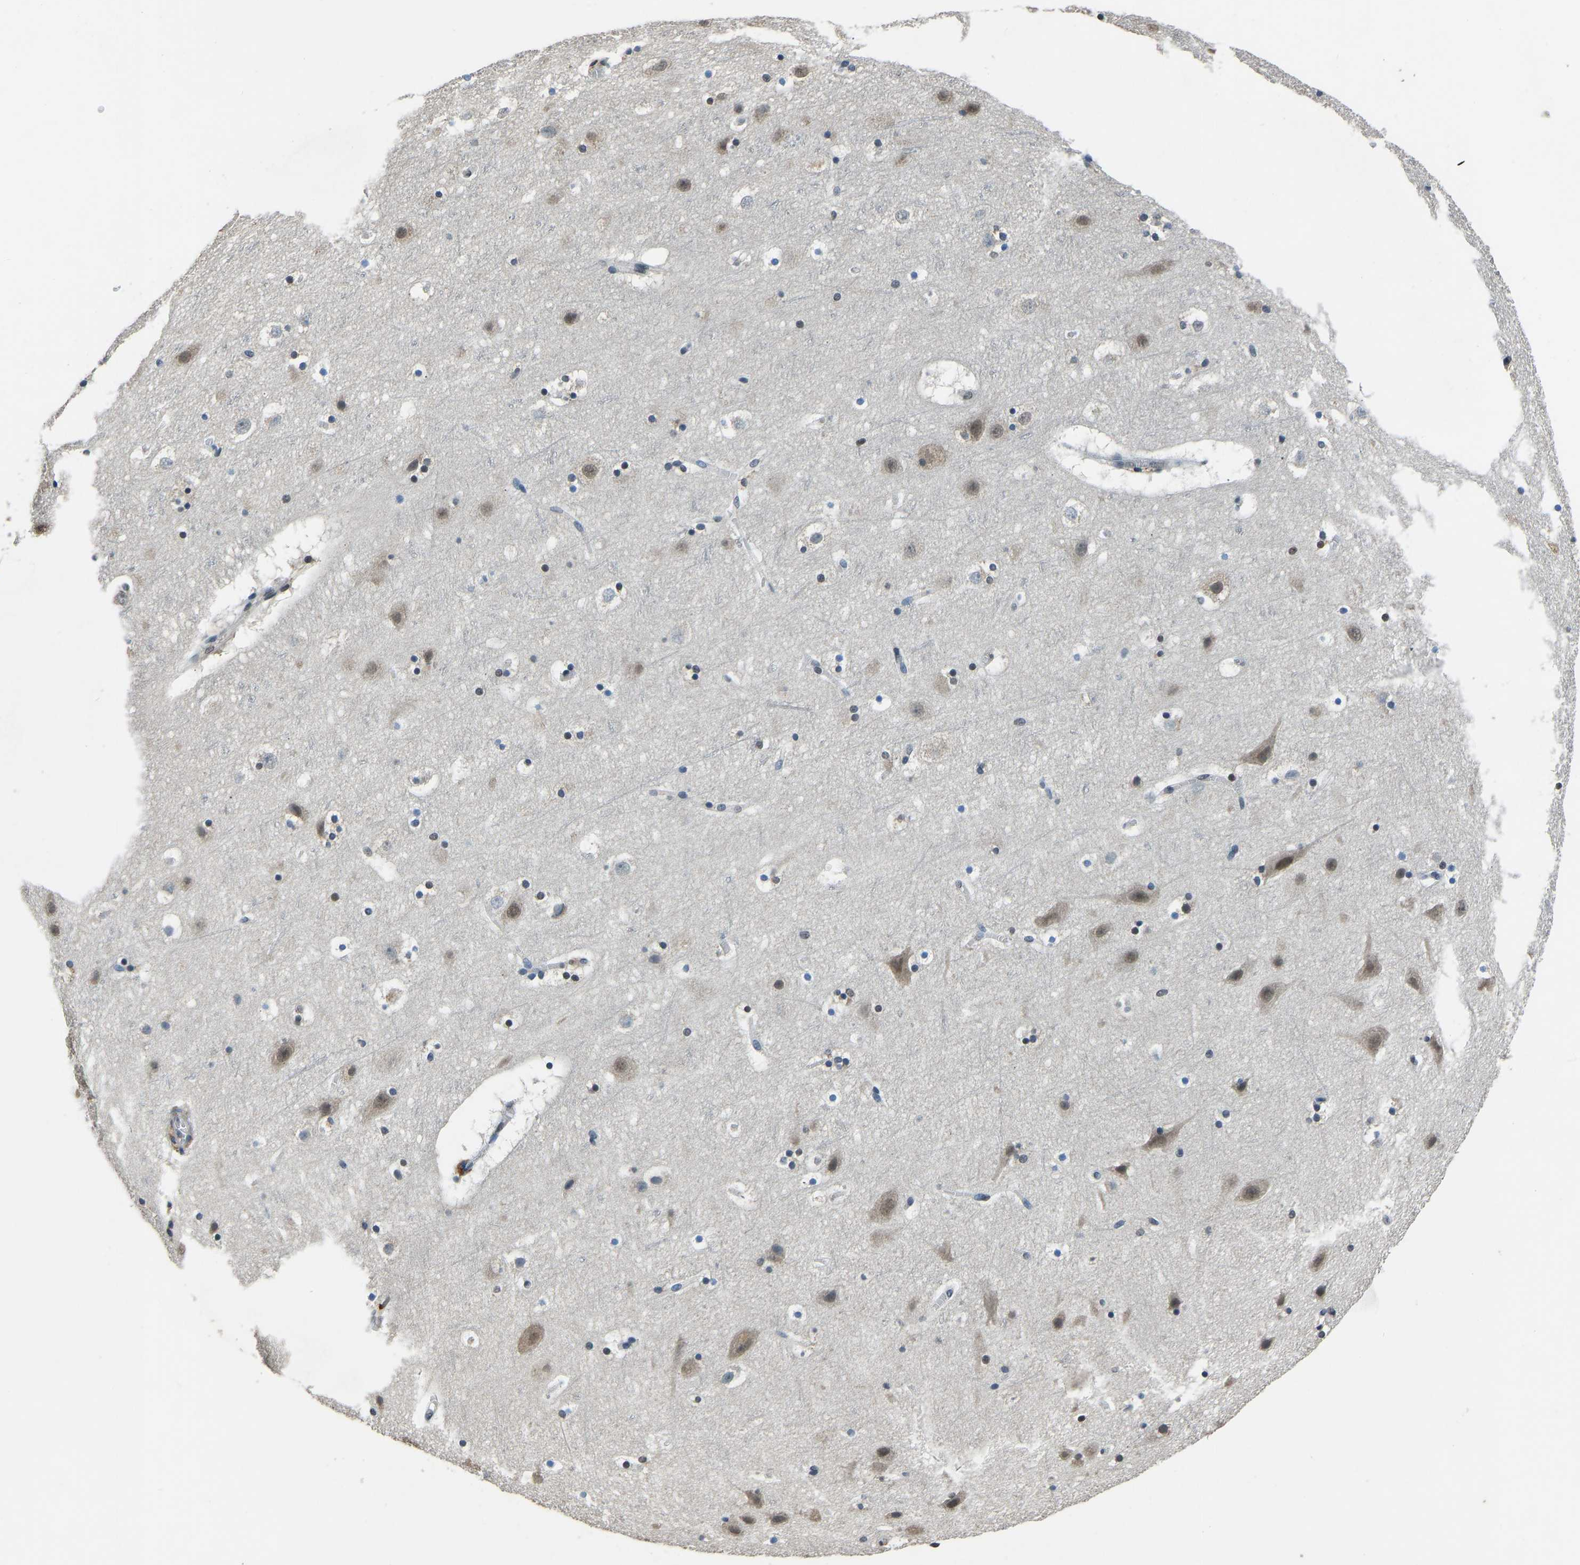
{"staining": {"intensity": "negative", "quantity": "none", "location": "none"}, "tissue": "cerebral cortex", "cell_type": "Endothelial cells", "image_type": "normal", "snomed": [{"axis": "morphology", "description": "Normal tissue, NOS"}, {"axis": "topography", "description": "Cerebral cortex"}], "caption": "Endothelial cells are negative for brown protein staining in unremarkable cerebral cortex. Brightfield microscopy of immunohistochemistry (IHC) stained with DAB (brown) and hematoxylin (blue), captured at high magnification.", "gene": "TOX4", "patient": {"sex": "male", "age": 45}}